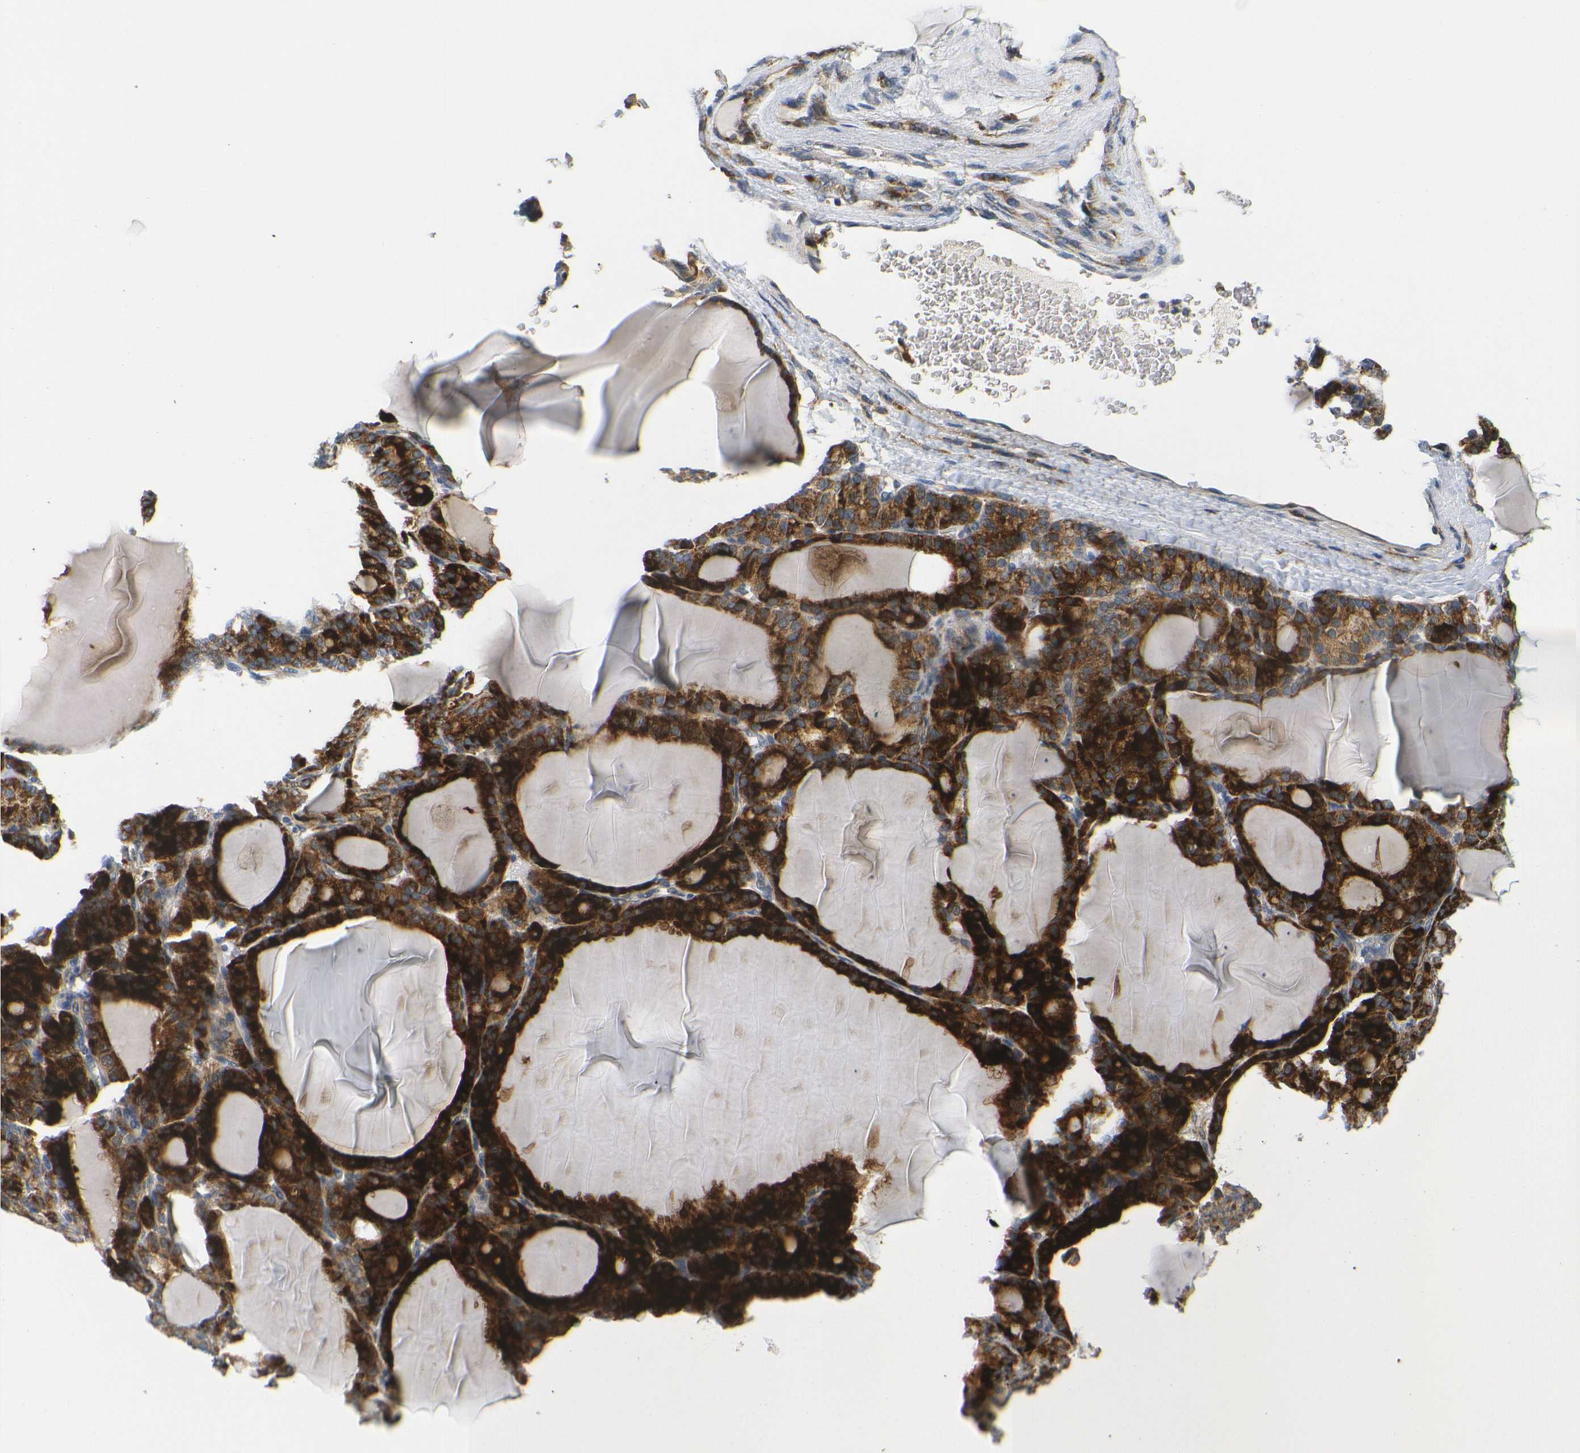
{"staining": {"intensity": "strong", "quantity": ">75%", "location": "cytoplasmic/membranous"}, "tissue": "thyroid gland", "cell_type": "Glandular cells", "image_type": "normal", "snomed": [{"axis": "morphology", "description": "Normal tissue, NOS"}, {"axis": "topography", "description": "Thyroid gland"}], "caption": "There is high levels of strong cytoplasmic/membranous expression in glandular cells of normal thyroid gland, as demonstrated by immunohistochemical staining (brown color).", "gene": "HLA", "patient": {"sex": "female", "age": 28}}